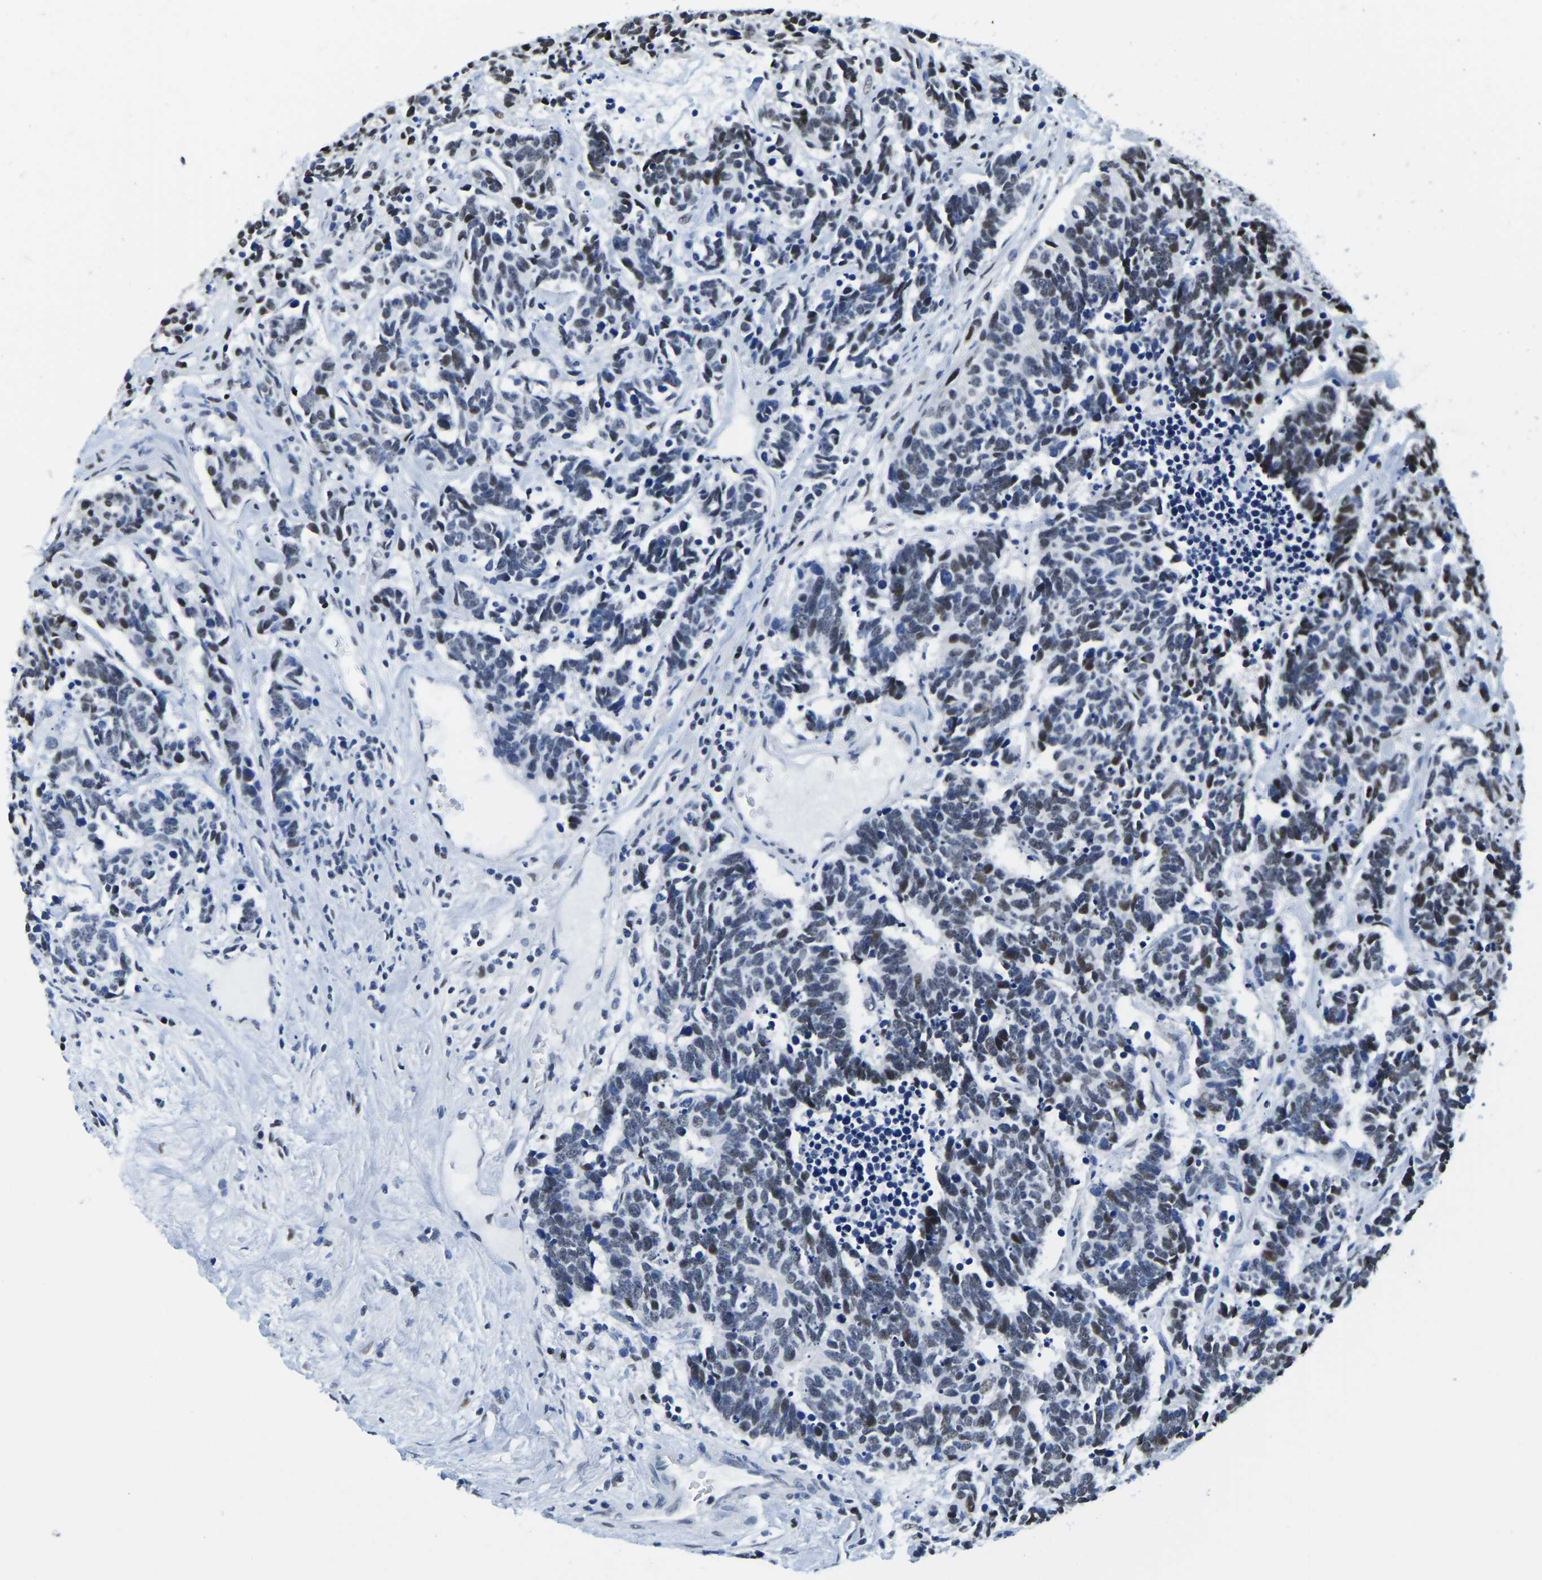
{"staining": {"intensity": "moderate", "quantity": "<25%", "location": "nuclear"}, "tissue": "carcinoid", "cell_type": "Tumor cells", "image_type": "cancer", "snomed": [{"axis": "morphology", "description": "Carcinoma, NOS"}, {"axis": "morphology", "description": "Carcinoid, malignant, NOS"}, {"axis": "topography", "description": "Urinary bladder"}], "caption": "Immunohistochemistry (DAB (3,3'-diaminobenzidine)) staining of malignant carcinoid reveals moderate nuclear protein expression in about <25% of tumor cells. (DAB = brown stain, brightfield microscopy at high magnification).", "gene": "UBA1", "patient": {"sex": "male", "age": 57}}